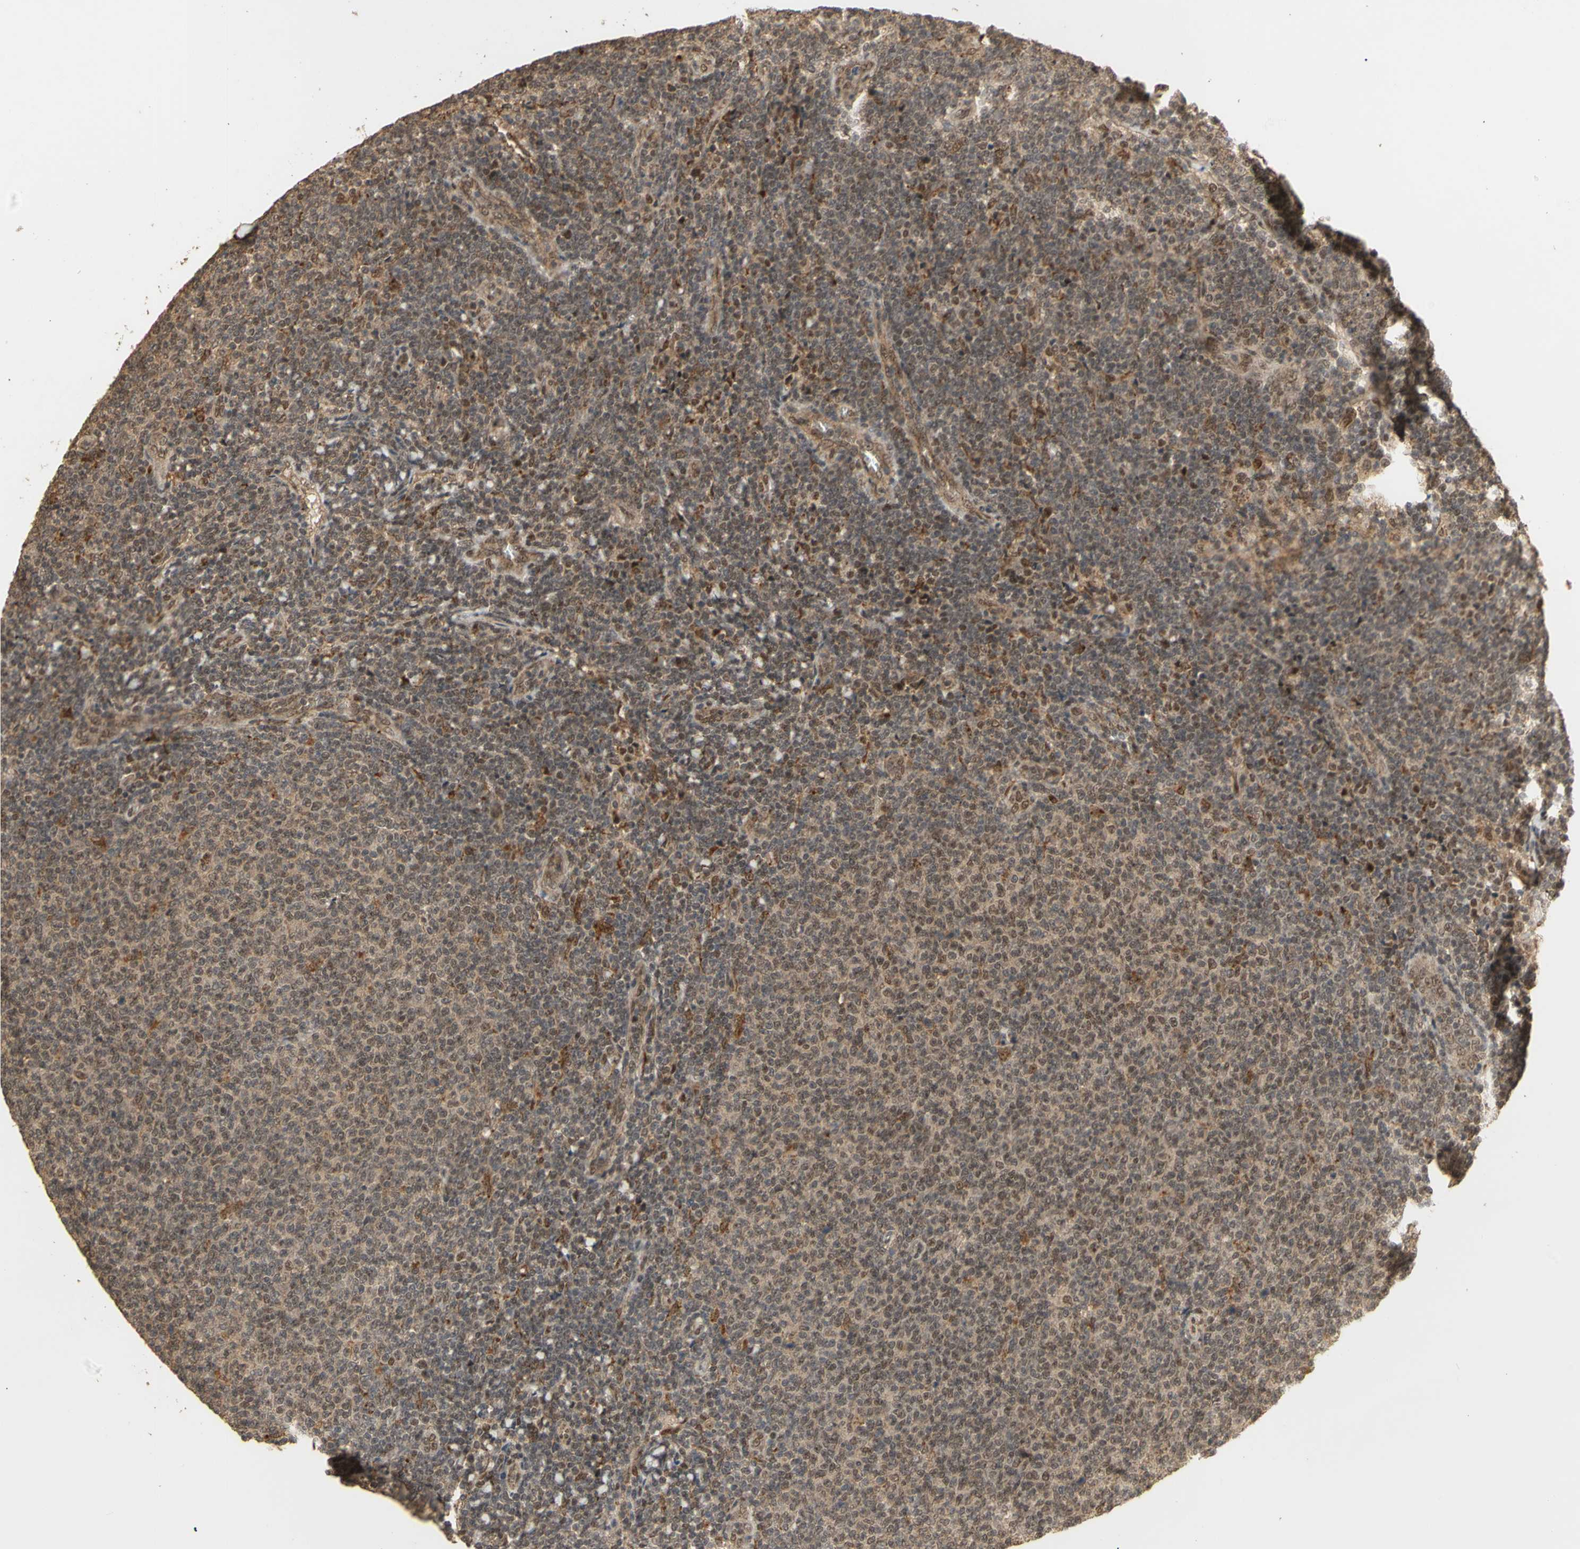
{"staining": {"intensity": "weak", "quantity": ">75%", "location": "nuclear"}, "tissue": "lymphoma", "cell_type": "Tumor cells", "image_type": "cancer", "snomed": [{"axis": "morphology", "description": "Malignant lymphoma, non-Hodgkin's type, Low grade"}, {"axis": "topography", "description": "Lymph node"}], "caption": "Immunohistochemical staining of low-grade malignant lymphoma, non-Hodgkin's type displays low levels of weak nuclear expression in approximately >75% of tumor cells.", "gene": "GTF2E2", "patient": {"sex": "male", "age": 66}}